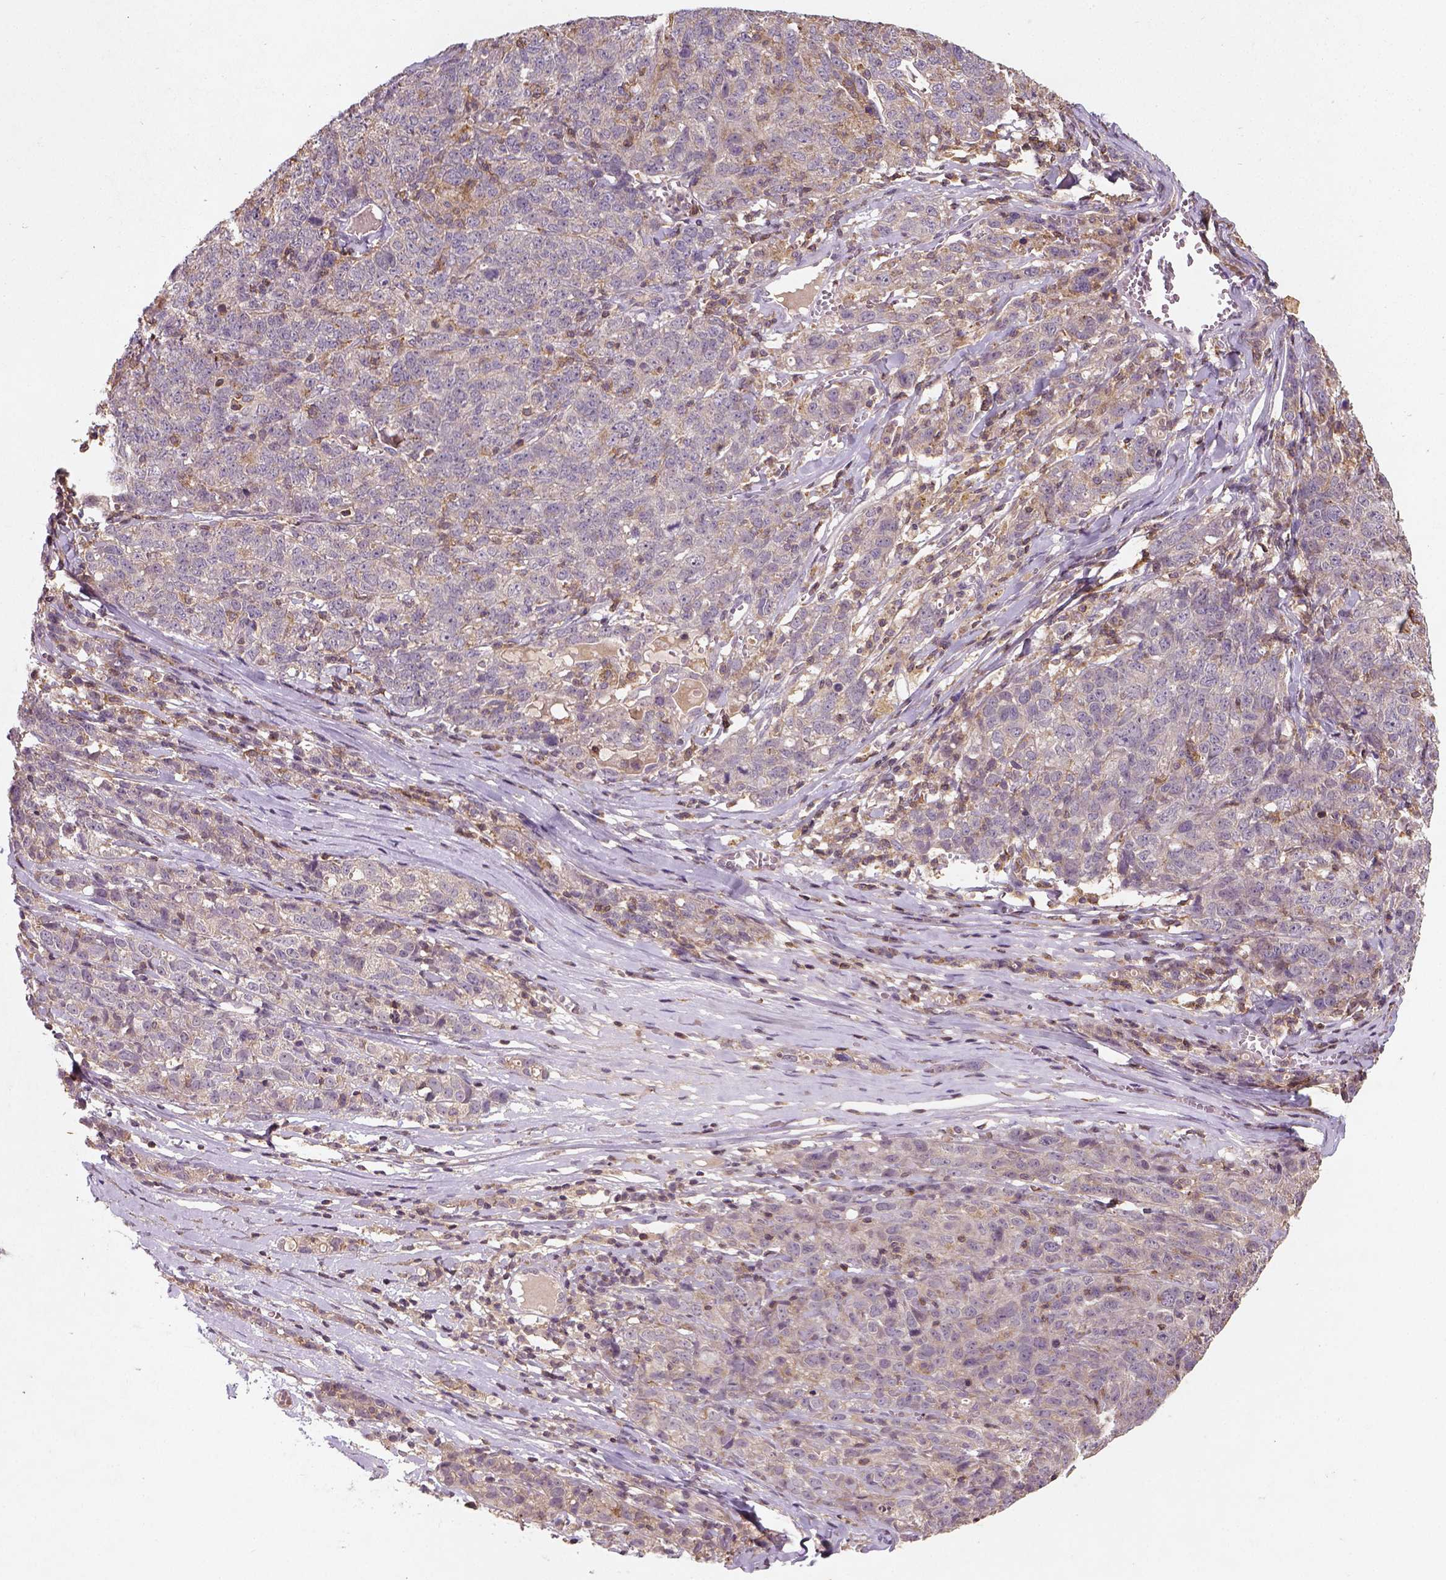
{"staining": {"intensity": "negative", "quantity": "none", "location": "none"}, "tissue": "ovarian cancer", "cell_type": "Tumor cells", "image_type": "cancer", "snomed": [{"axis": "morphology", "description": "Cystadenocarcinoma, serous, NOS"}, {"axis": "topography", "description": "Ovary"}], "caption": "Immunohistochemistry (IHC) histopathology image of neoplastic tissue: human serous cystadenocarcinoma (ovarian) stained with DAB displays no significant protein positivity in tumor cells.", "gene": "CAMKK1", "patient": {"sex": "female", "age": 71}}